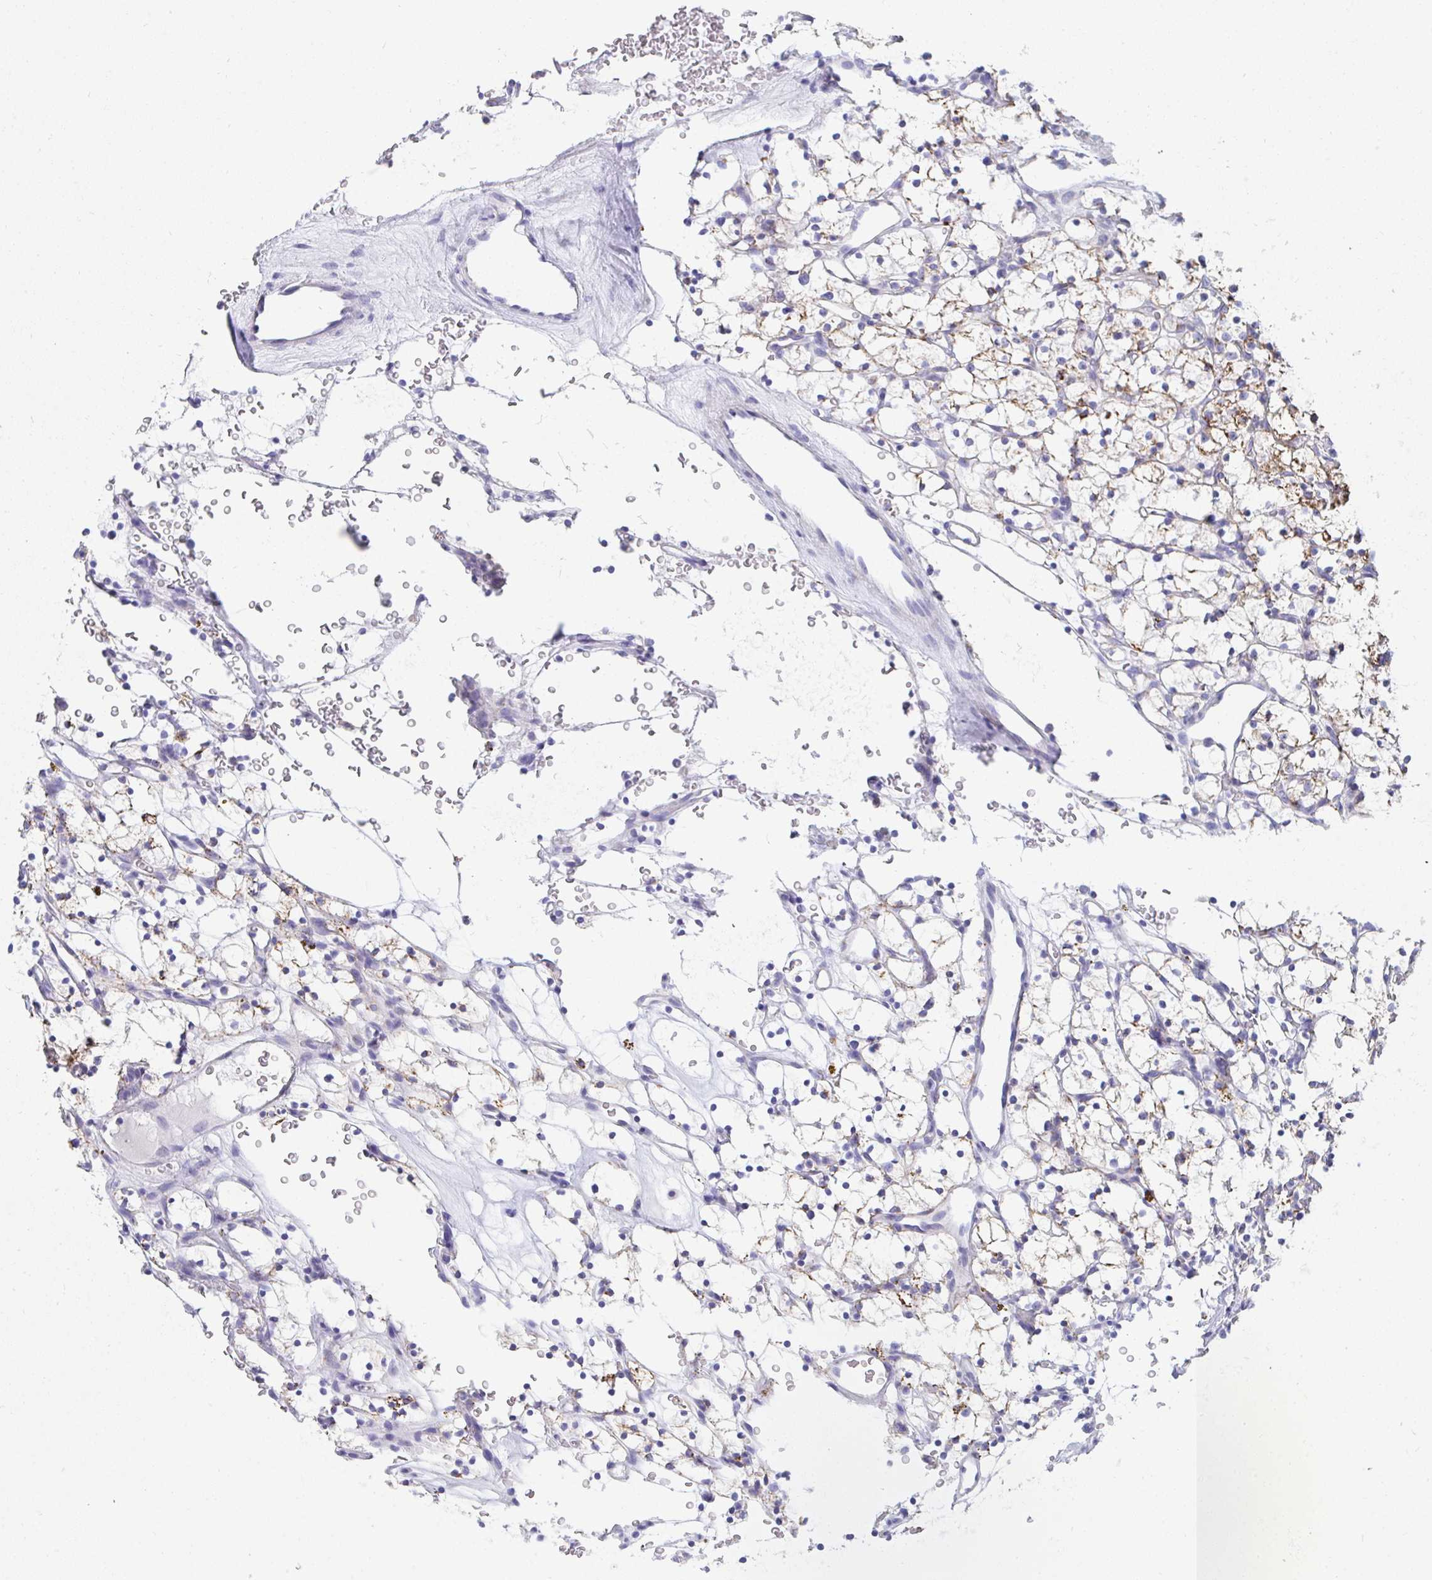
{"staining": {"intensity": "moderate", "quantity": "25%-75%", "location": "cytoplasmic/membranous"}, "tissue": "renal cancer", "cell_type": "Tumor cells", "image_type": "cancer", "snomed": [{"axis": "morphology", "description": "Adenocarcinoma, NOS"}, {"axis": "topography", "description": "Kidney"}], "caption": "Immunohistochemical staining of renal cancer reveals medium levels of moderate cytoplasmic/membranous protein staining in approximately 25%-75% of tumor cells.", "gene": "AIFM1", "patient": {"sex": "female", "age": 64}}